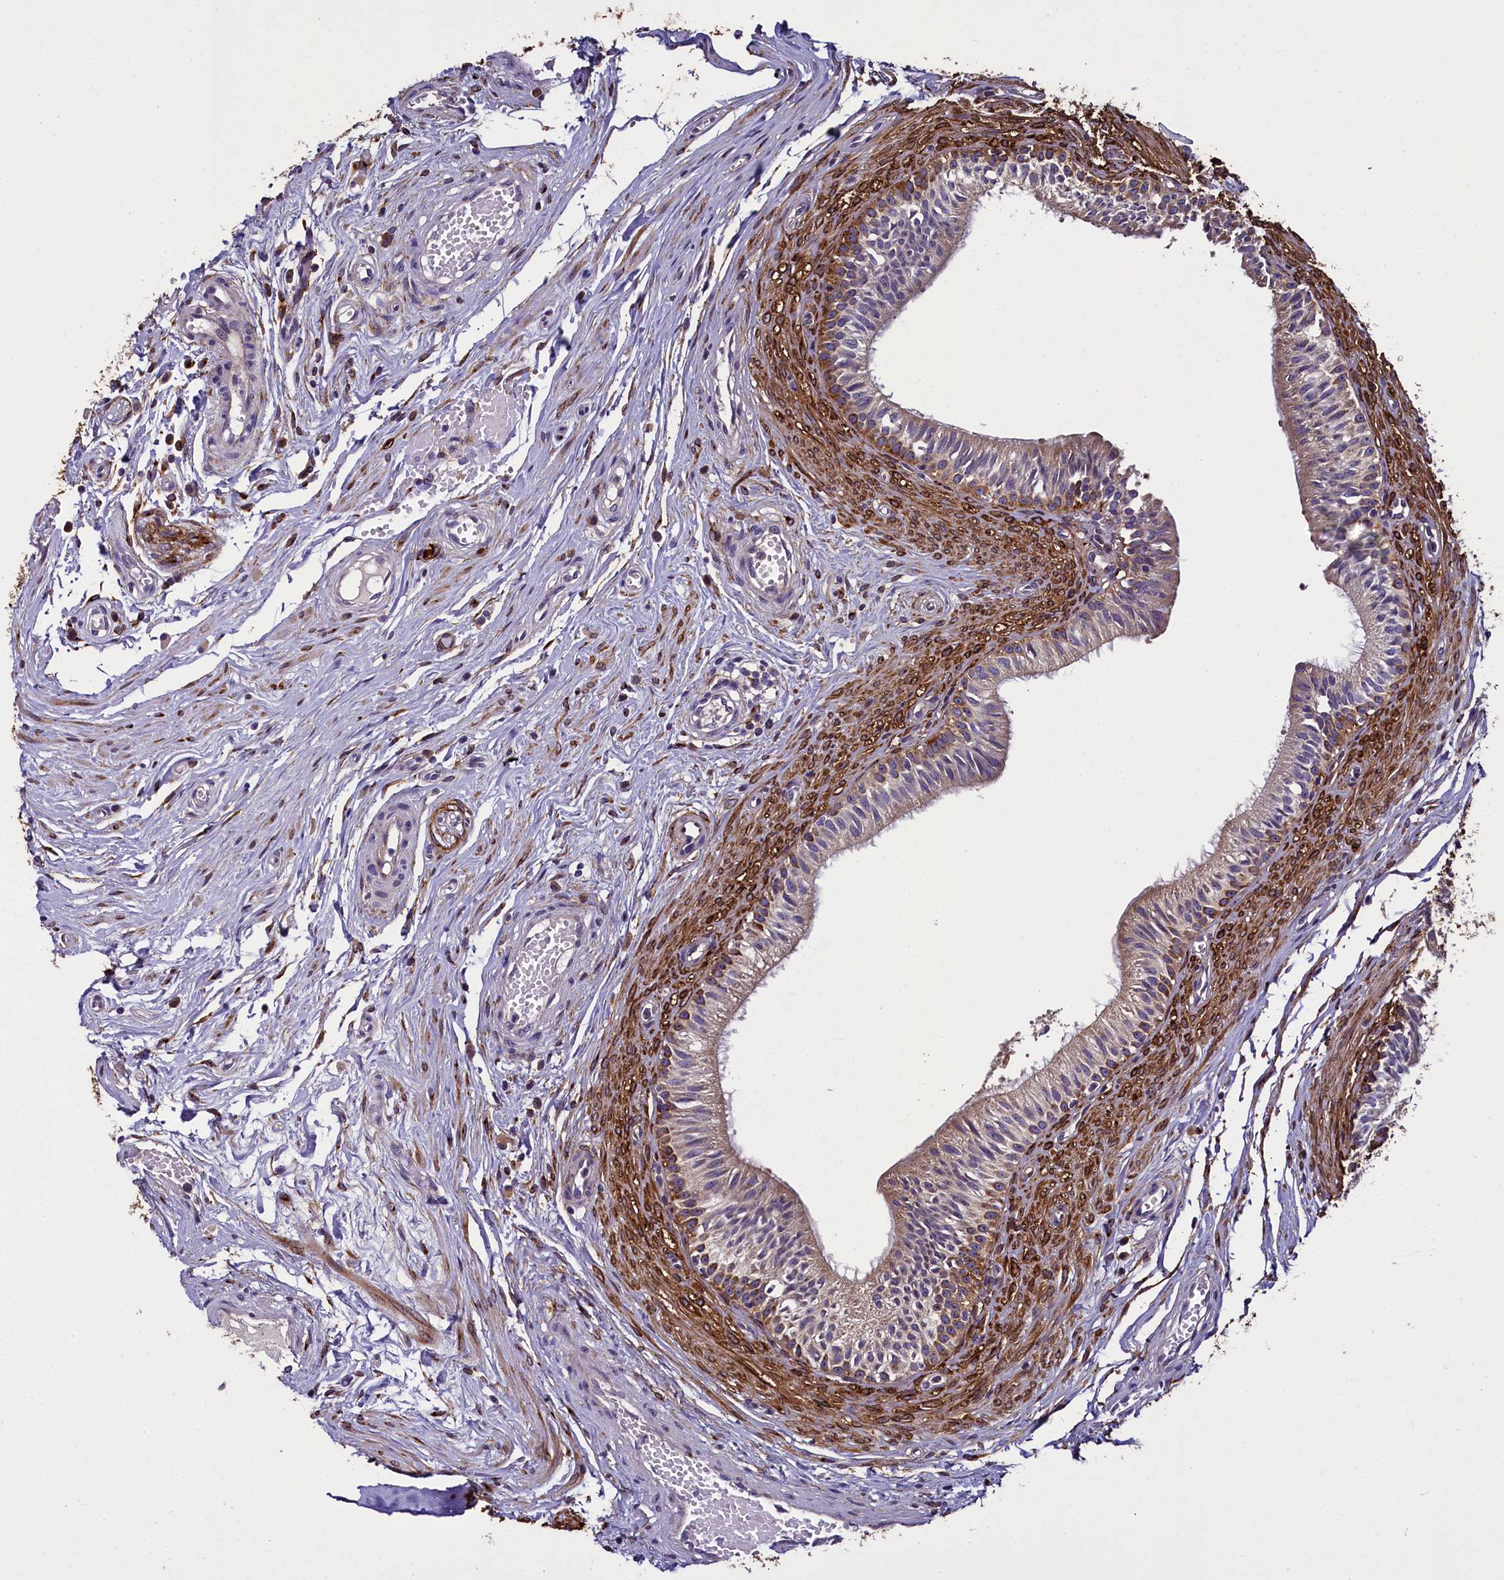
{"staining": {"intensity": "moderate", "quantity": "<25%", "location": "cytoplasmic/membranous"}, "tissue": "epididymis", "cell_type": "Glandular cells", "image_type": "normal", "snomed": [{"axis": "morphology", "description": "Normal tissue, NOS"}, {"axis": "topography", "description": "Epididymis, spermatic cord, NOS"}], "caption": "Human epididymis stained with a brown dye demonstrates moderate cytoplasmic/membranous positive positivity in approximately <25% of glandular cells.", "gene": "MRC2", "patient": {"sex": "male", "age": 22}}